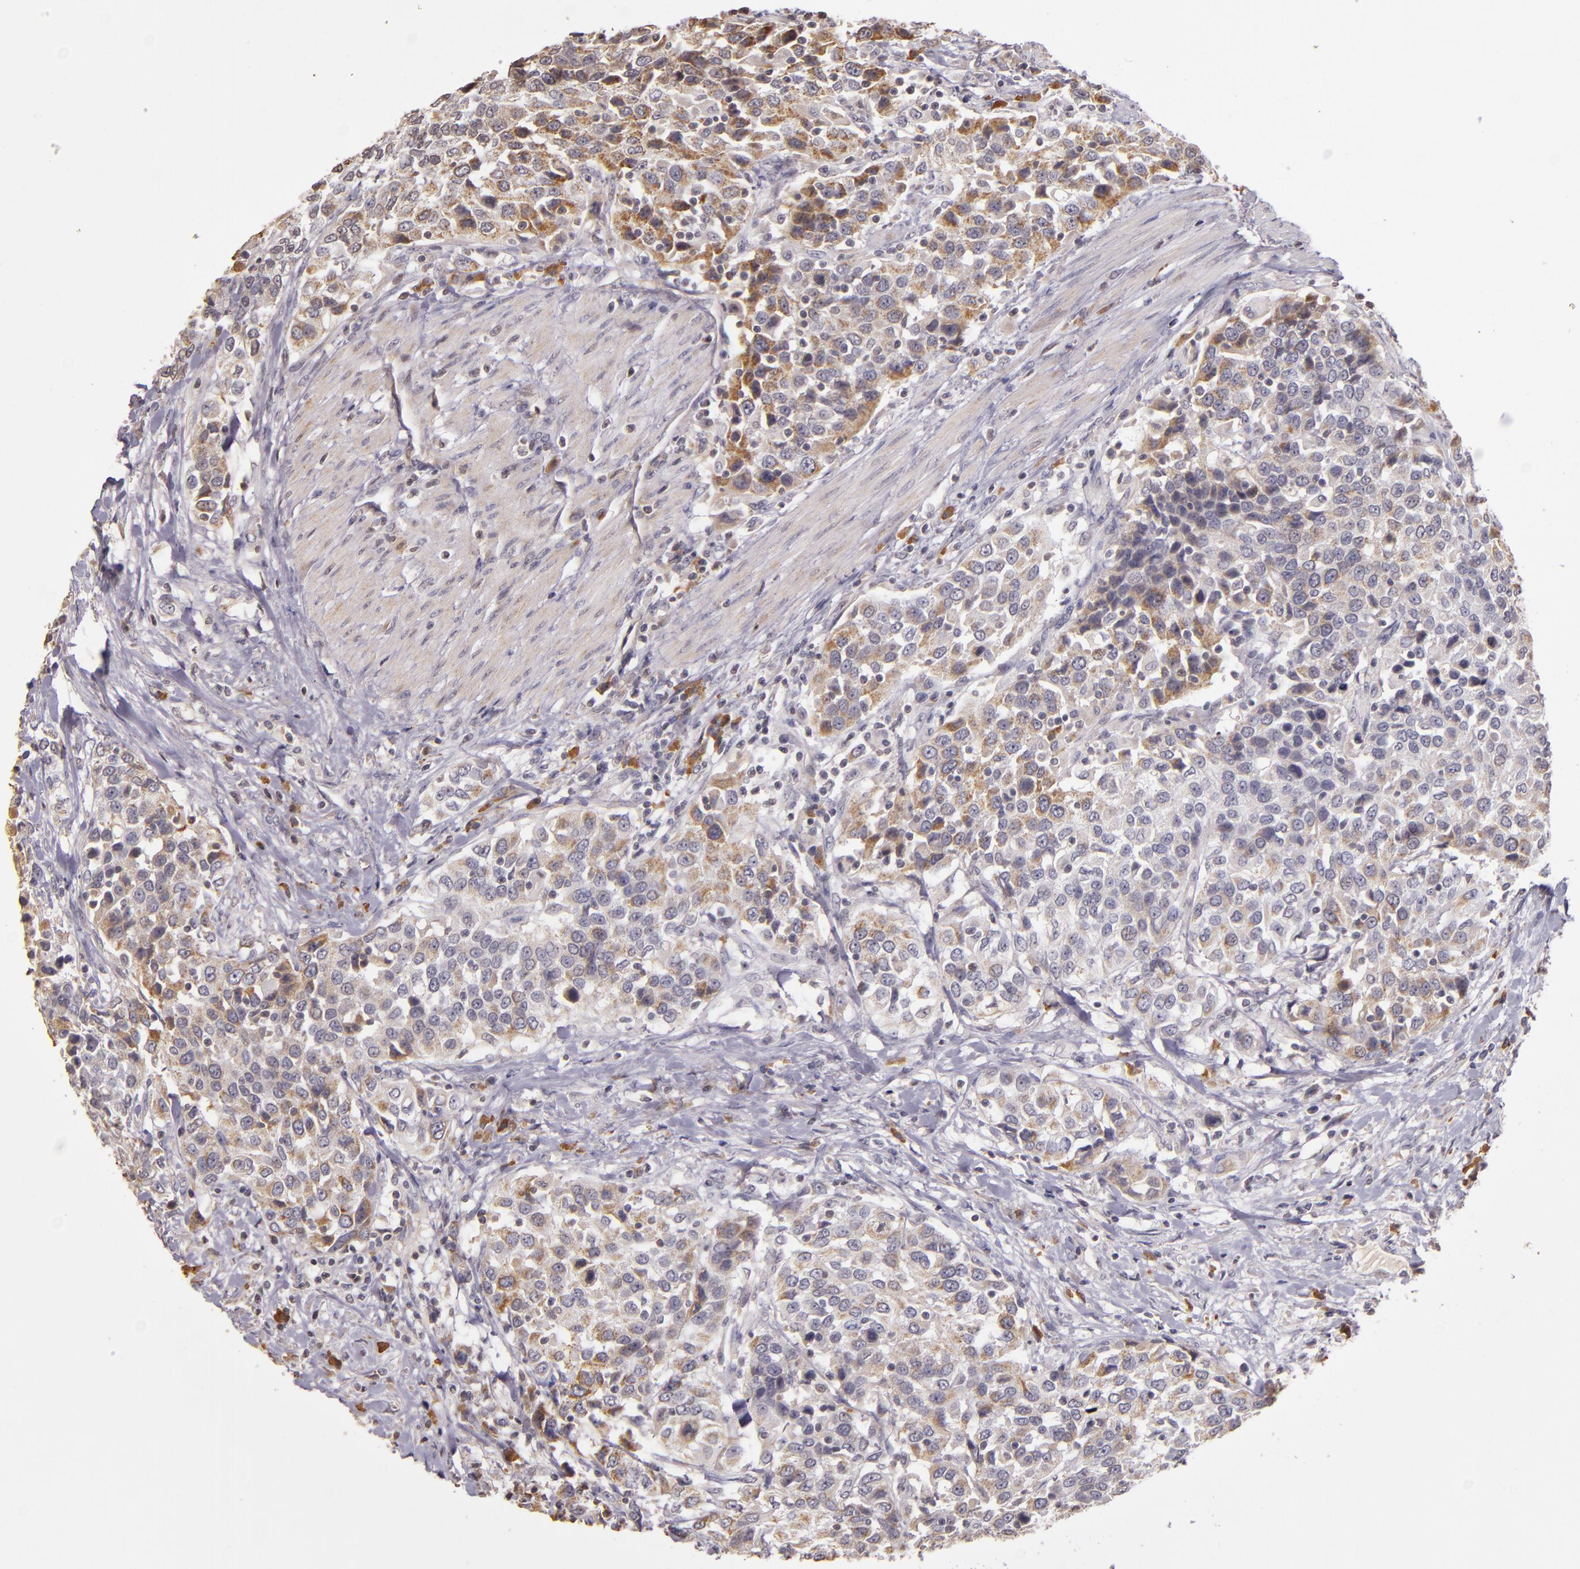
{"staining": {"intensity": "weak", "quantity": "25%-75%", "location": "cytoplasmic/membranous"}, "tissue": "urothelial cancer", "cell_type": "Tumor cells", "image_type": "cancer", "snomed": [{"axis": "morphology", "description": "Urothelial carcinoma, High grade"}, {"axis": "topography", "description": "Urinary bladder"}], "caption": "High-grade urothelial carcinoma stained with DAB immunohistochemistry (IHC) reveals low levels of weak cytoplasmic/membranous staining in about 25%-75% of tumor cells.", "gene": "ABL1", "patient": {"sex": "female", "age": 80}}